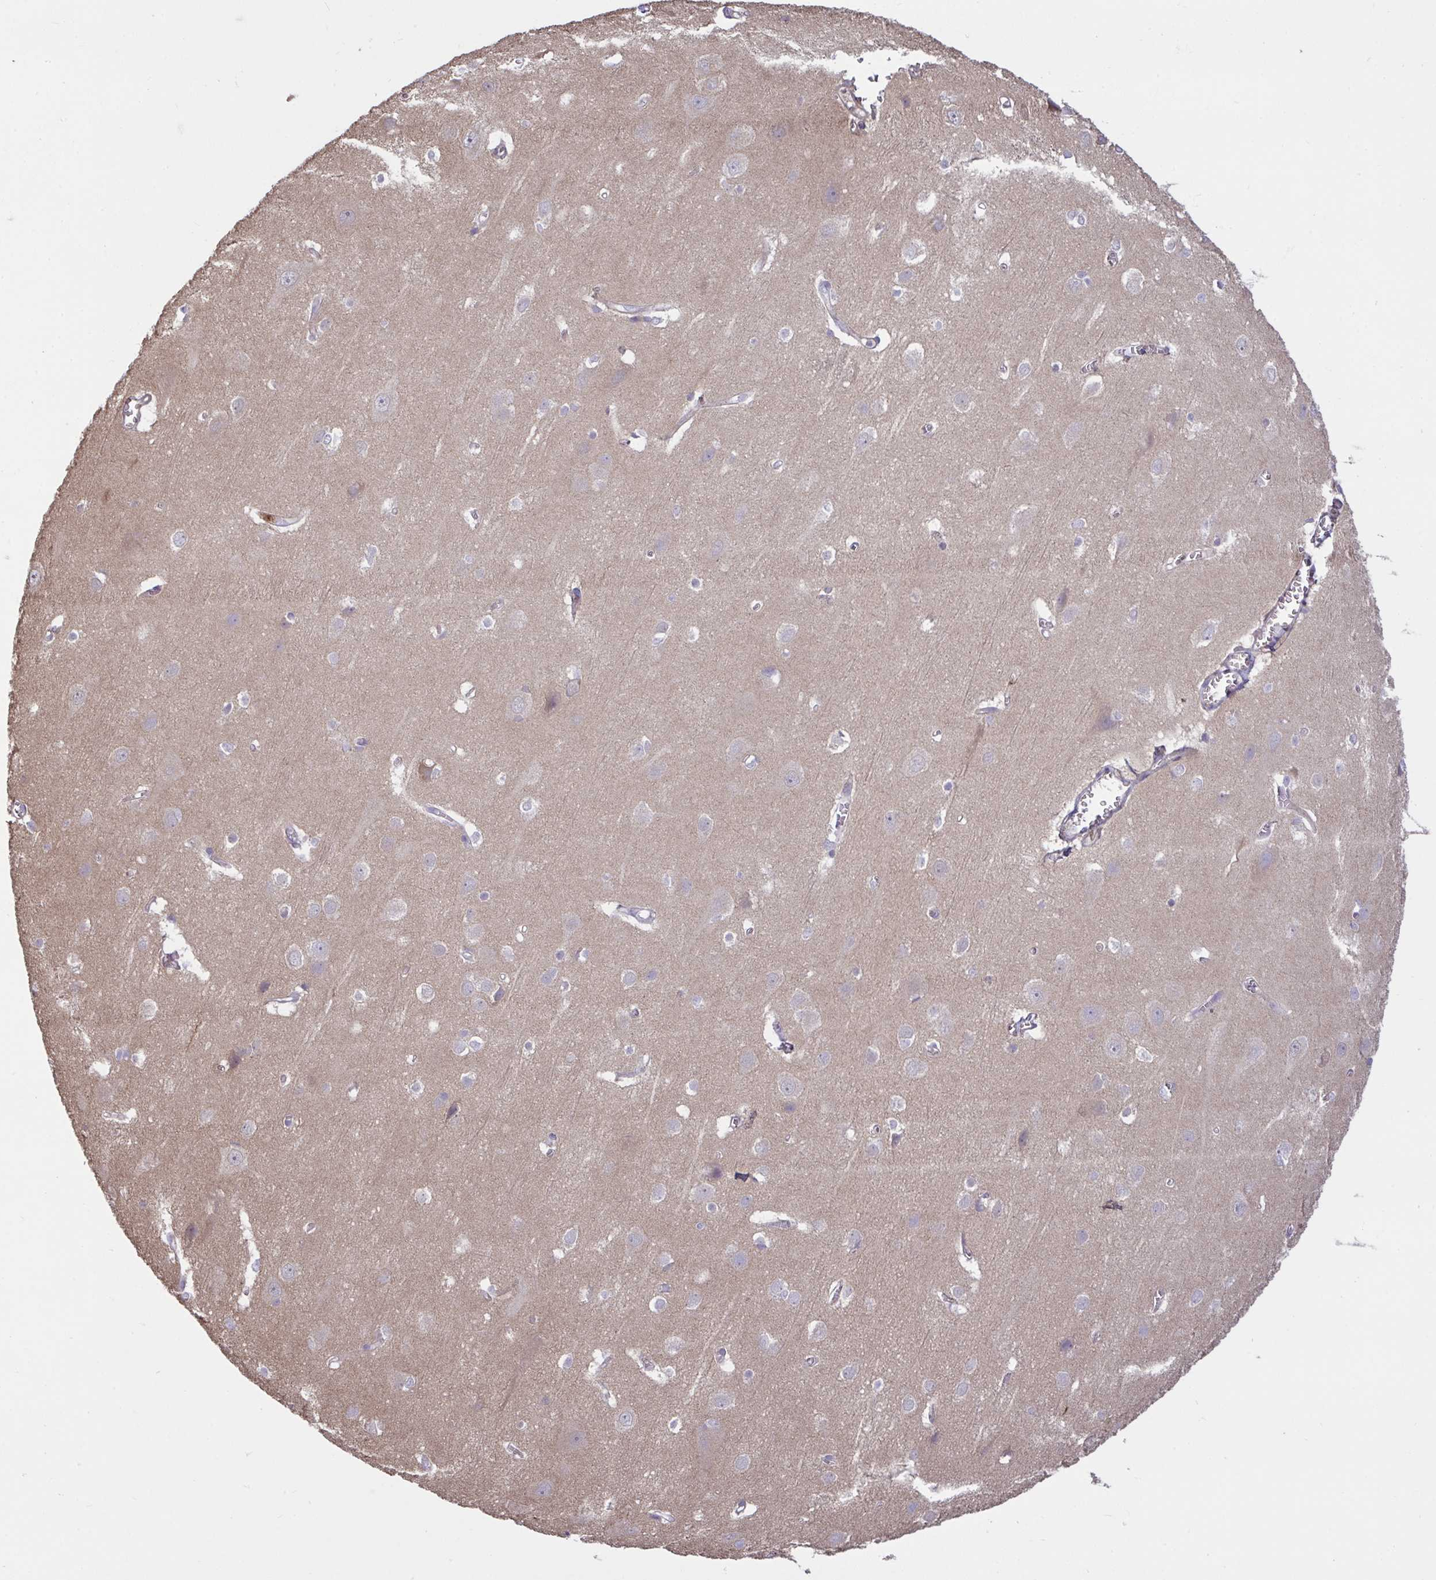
{"staining": {"intensity": "negative", "quantity": "none", "location": "none"}, "tissue": "cerebral cortex", "cell_type": "Endothelial cells", "image_type": "normal", "snomed": [{"axis": "morphology", "description": "Normal tissue, NOS"}, {"axis": "topography", "description": "Cerebral cortex"}], "caption": "This histopathology image is of benign cerebral cortex stained with immunohistochemistry to label a protein in brown with the nuclei are counter-stained blue. There is no expression in endothelial cells.", "gene": "IL1R1", "patient": {"sex": "male", "age": 37}}